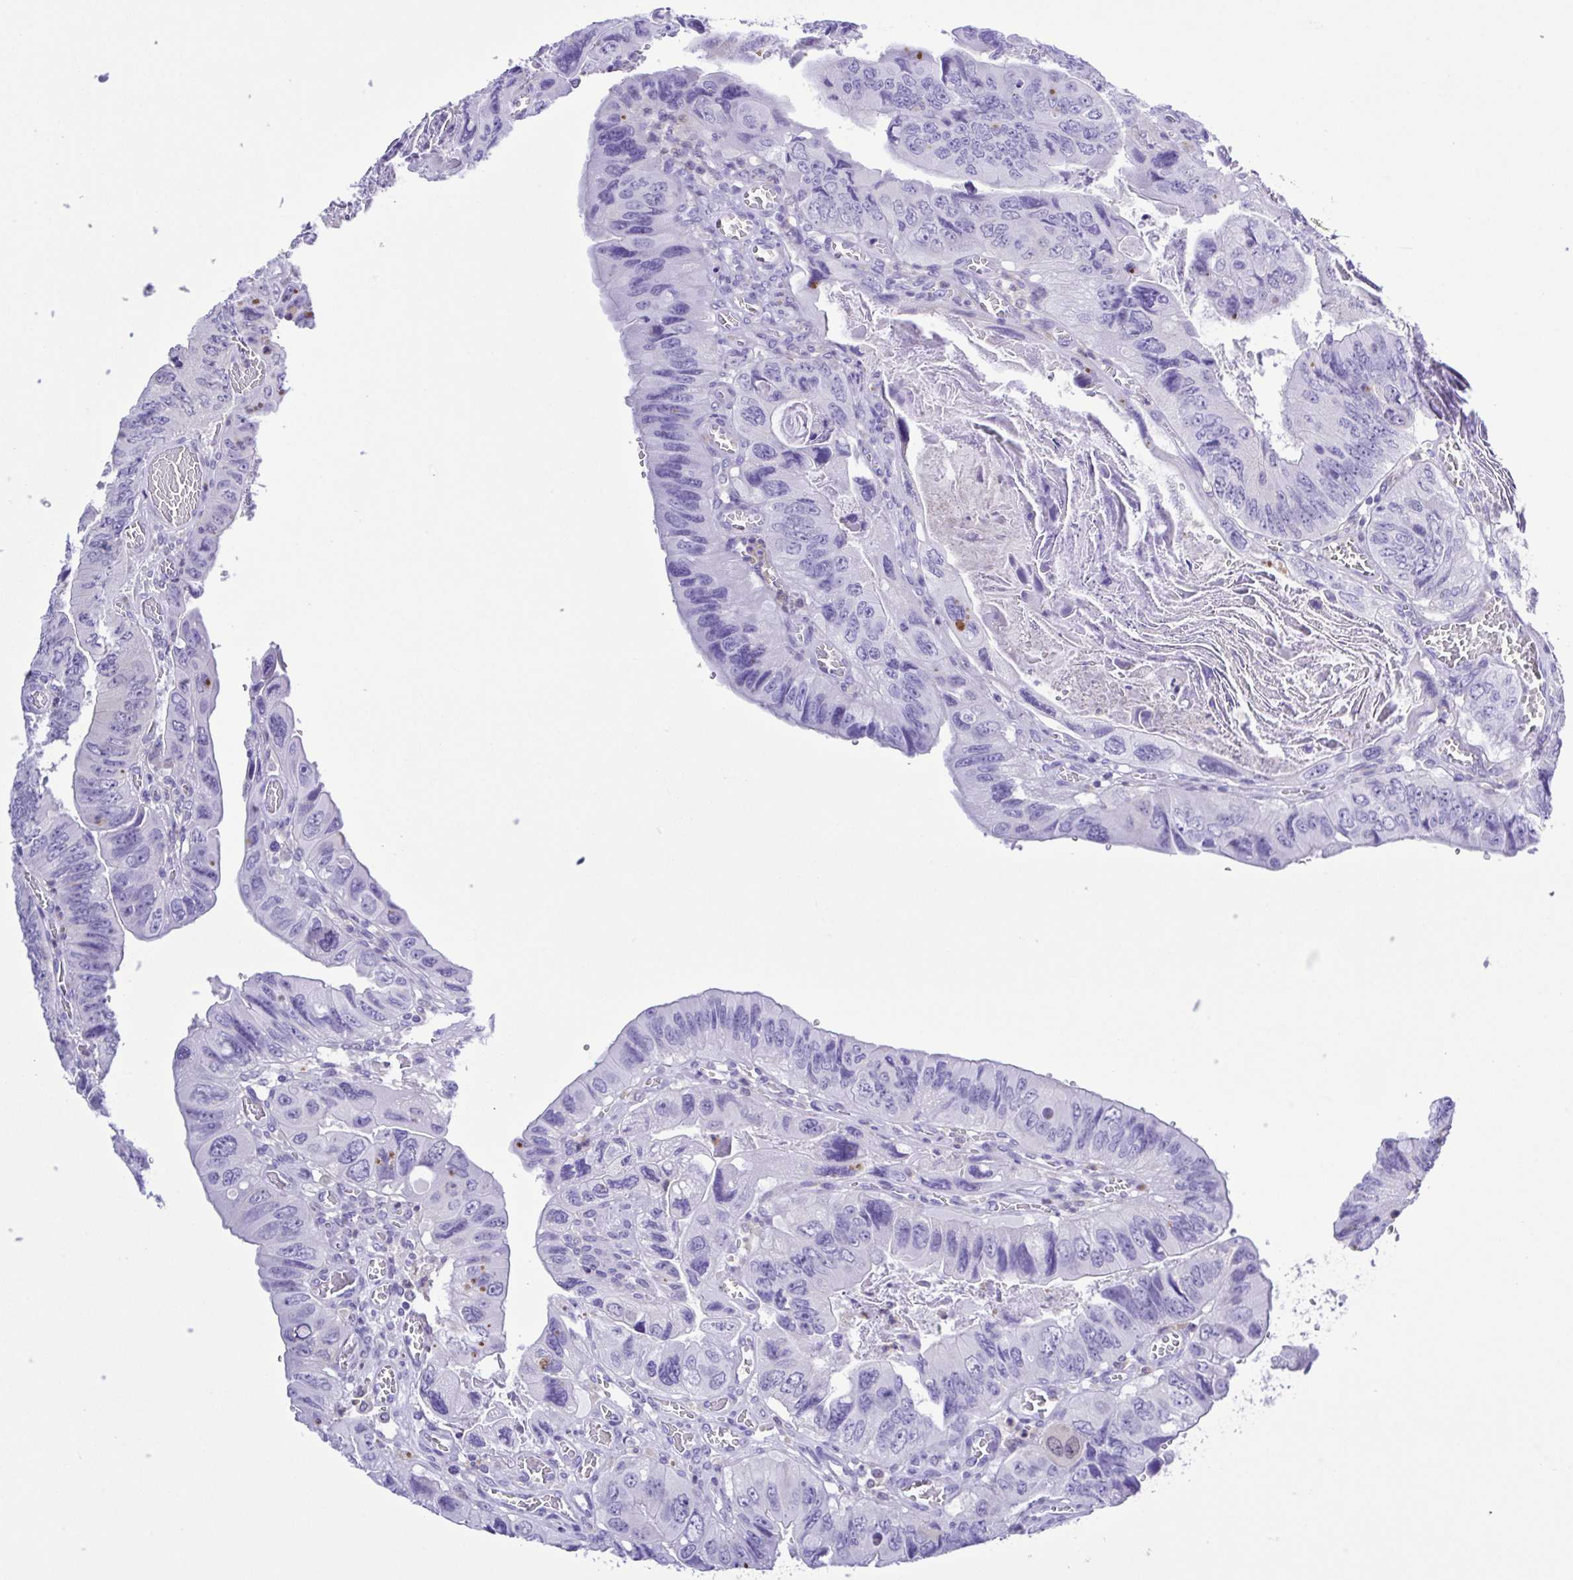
{"staining": {"intensity": "negative", "quantity": "none", "location": "none"}, "tissue": "colorectal cancer", "cell_type": "Tumor cells", "image_type": "cancer", "snomed": [{"axis": "morphology", "description": "Adenocarcinoma, NOS"}, {"axis": "topography", "description": "Colon"}], "caption": "Photomicrograph shows no protein expression in tumor cells of colorectal adenocarcinoma tissue. The staining was performed using DAB (3,3'-diaminobenzidine) to visualize the protein expression in brown, while the nuclei were stained in blue with hematoxylin (Magnification: 20x).", "gene": "GPR17", "patient": {"sex": "female", "age": 84}}